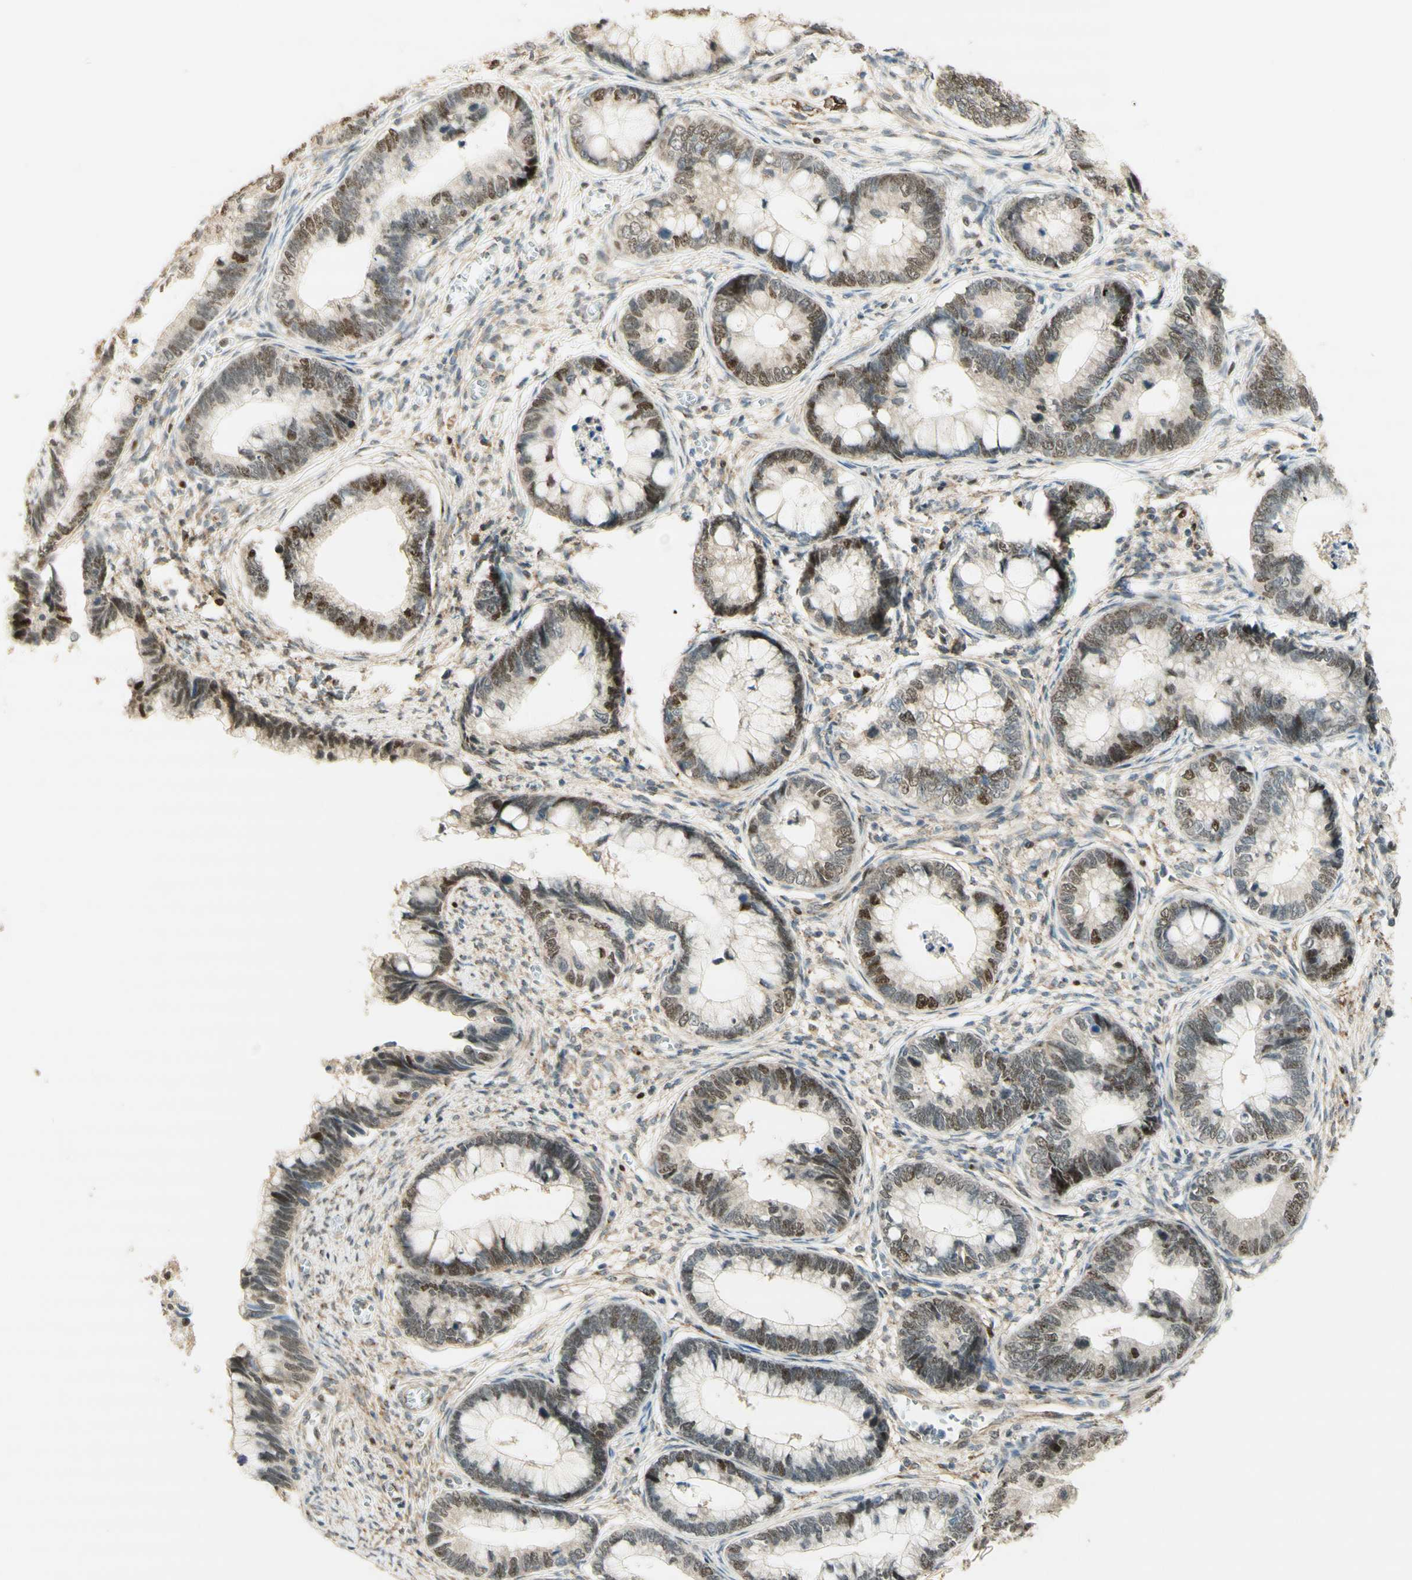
{"staining": {"intensity": "moderate", "quantity": ">75%", "location": "nuclear"}, "tissue": "cervical cancer", "cell_type": "Tumor cells", "image_type": "cancer", "snomed": [{"axis": "morphology", "description": "Adenocarcinoma, NOS"}, {"axis": "topography", "description": "Cervix"}], "caption": "Immunohistochemistry (IHC) staining of adenocarcinoma (cervical), which displays medium levels of moderate nuclear expression in approximately >75% of tumor cells indicating moderate nuclear protein expression. The staining was performed using DAB (brown) for protein detection and nuclei were counterstained in hematoxylin (blue).", "gene": "FOXP1", "patient": {"sex": "female", "age": 44}}